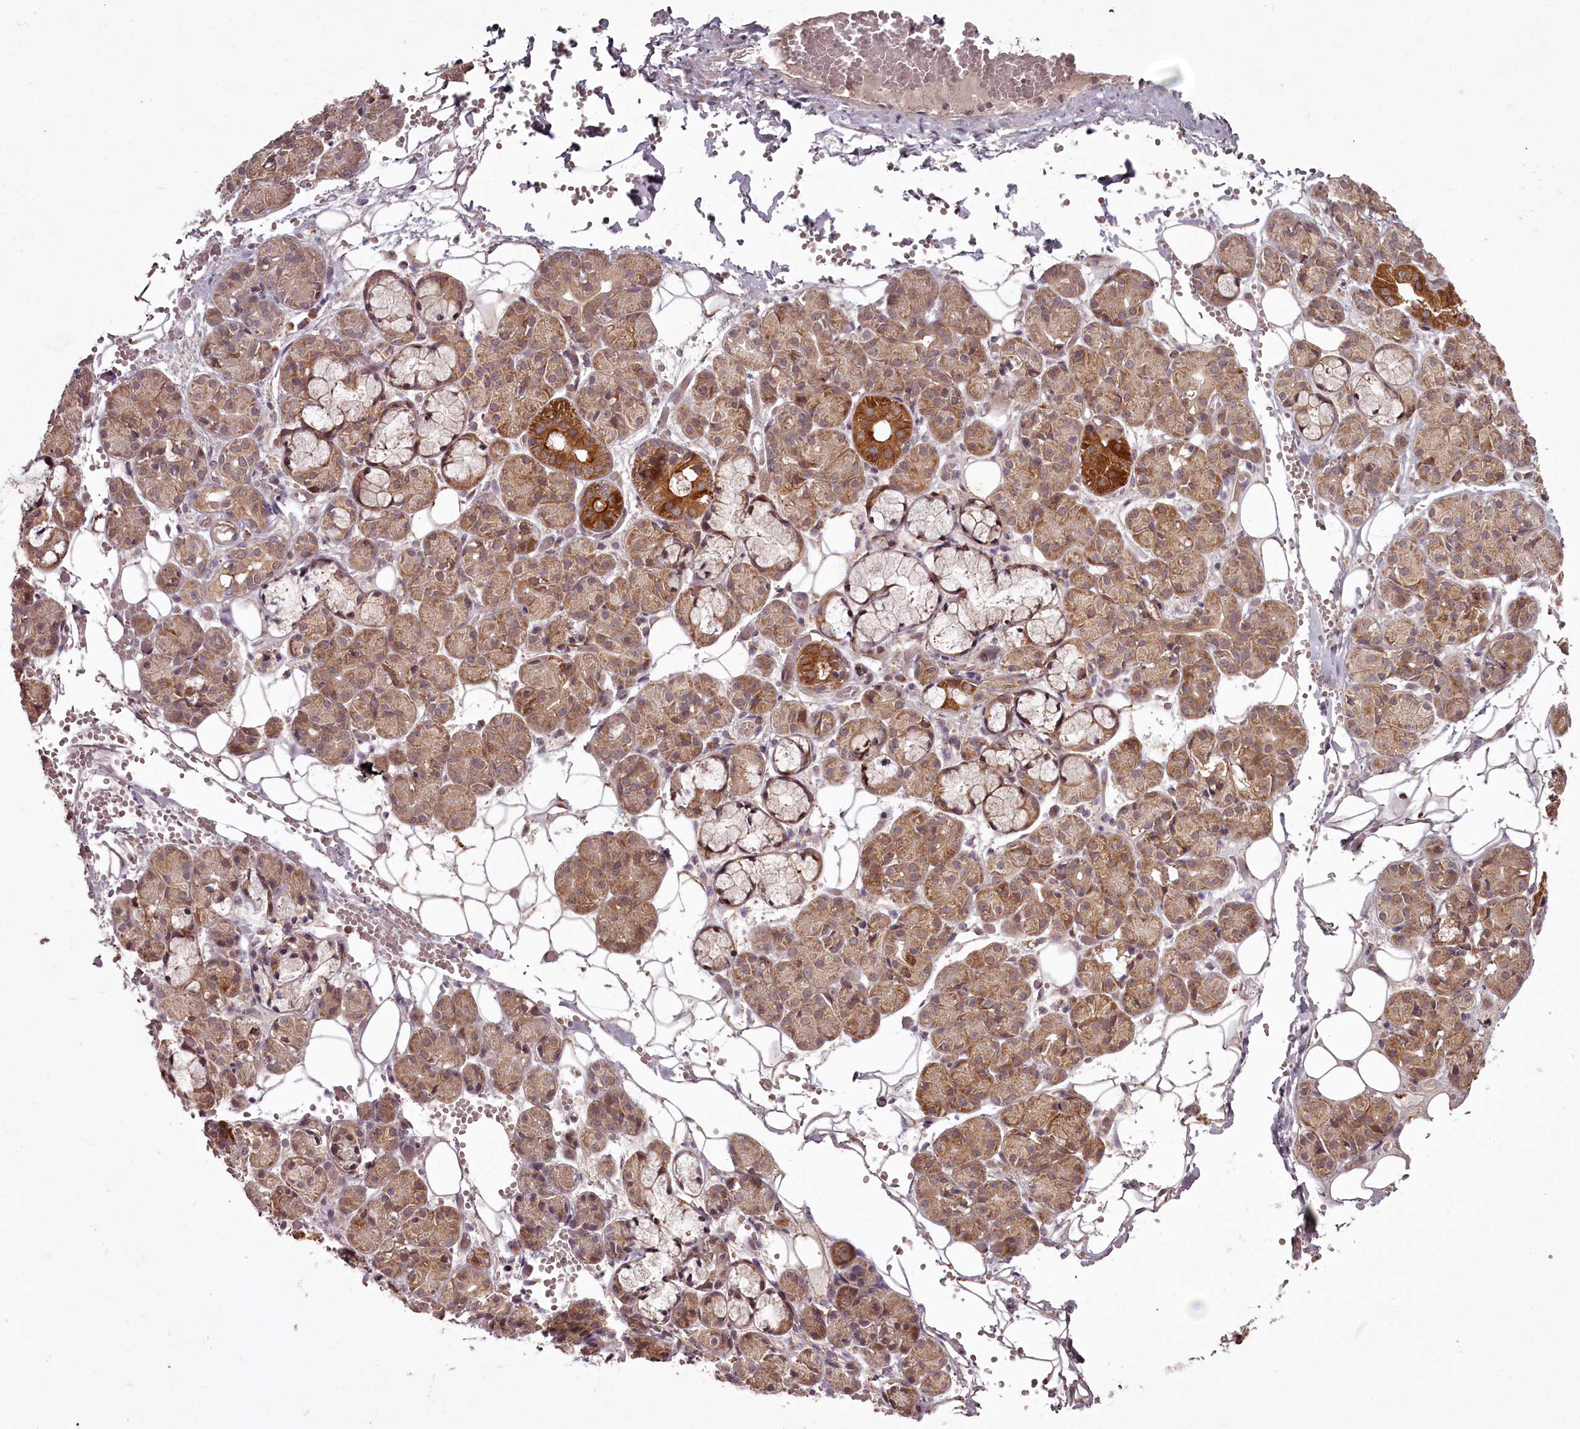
{"staining": {"intensity": "moderate", "quantity": "25%-75%", "location": "cytoplasmic/membranous"}, "tissue": "salivary gland", "cell_type": "Glandular cells", "image_type": "normal", "snomed": [{"axis": "morphology", "description": "Normal tissue, NOS"}, {"axis": "topography", "description": "Salivary gland"}], "caption": "Immunohistochemical staining of benign human salivary gland reveals moderate cytoplasmic/membranous protein positivity in about 25%-75% of glandular cells. (Brightfield microscopy of DAB IHC at high magnification).", "gene": "PCBP2", "patient": {"sex": "male", "age": 63}}